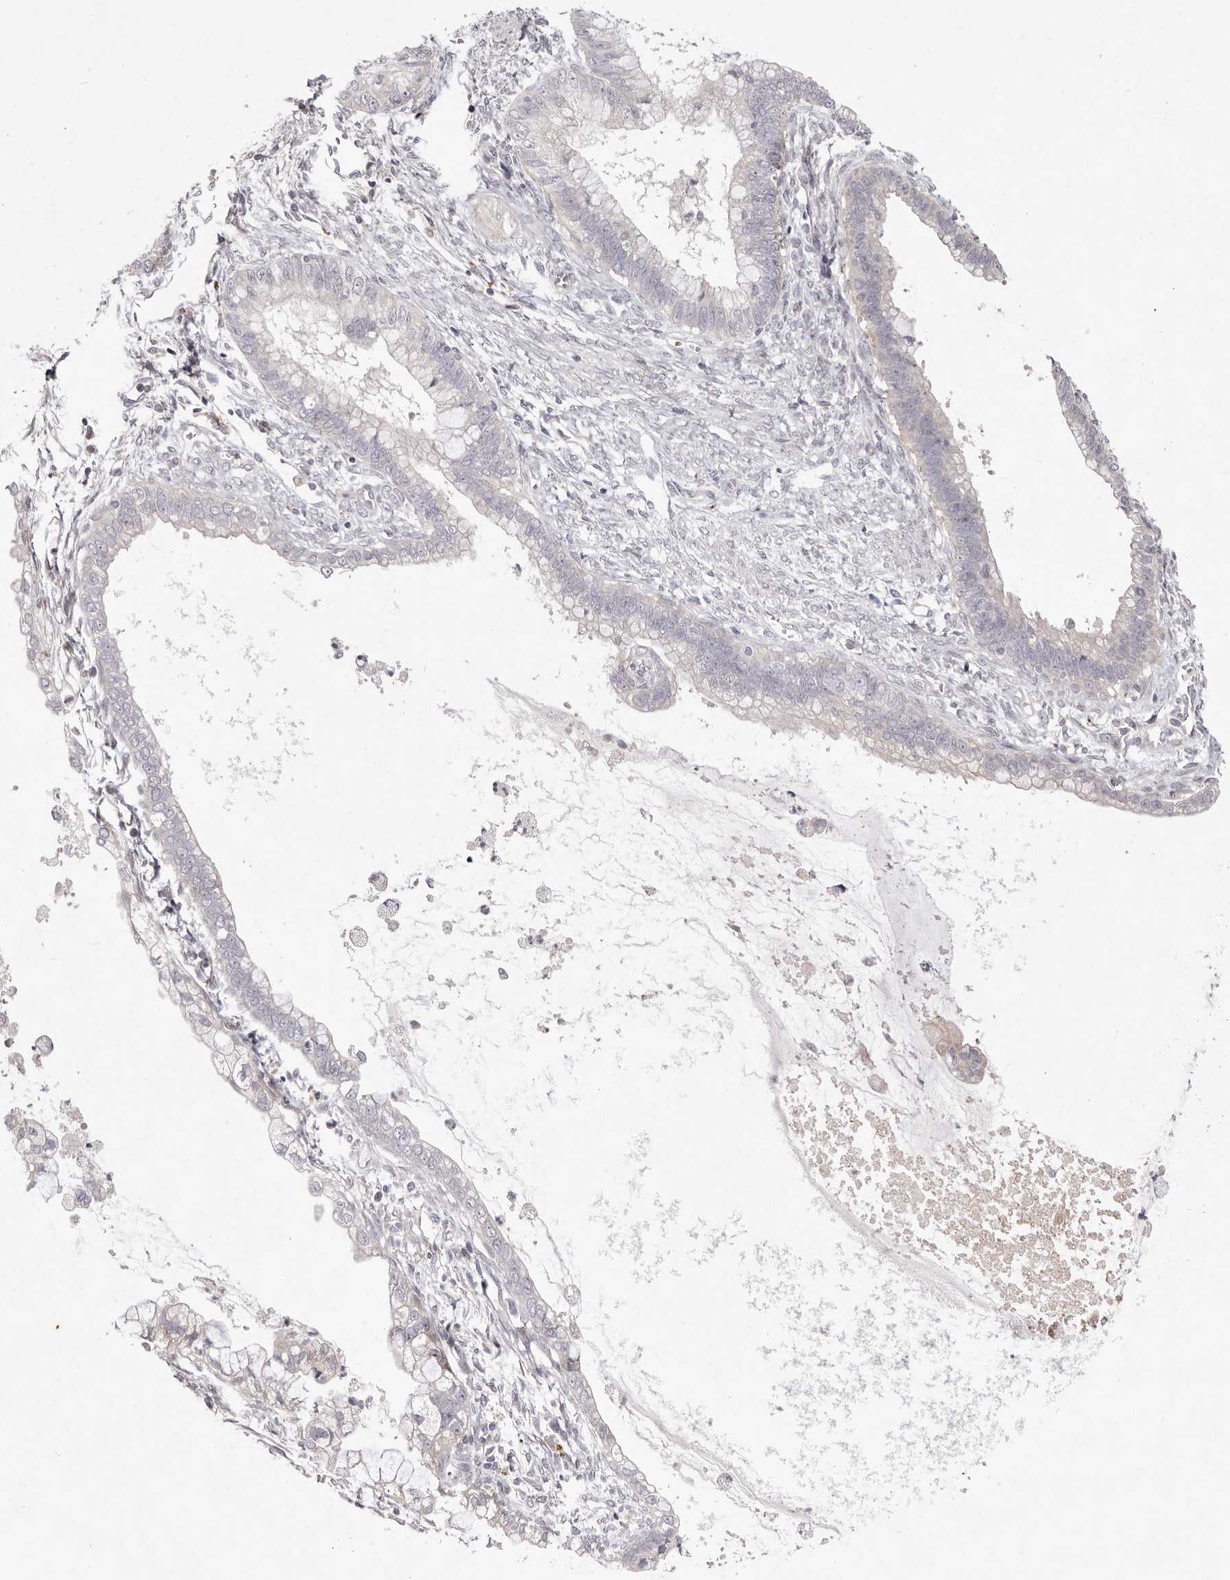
{"staining": {"intensity": "negative", "quantity": "none", "location": "none"}, "tissue": "cervical cancer", "cell_type": "Tumor cells", "image_type": "cancer", "snomed": [{"axis": "morphology", "description": "Adenocarcinoma, NOS"}, {"axis": "topography", "description": "Cervix"}], "caption": "This image is of cervical cancer stained with IHC to label a protein in brown with the nuclei are counter-stained blue. There is no positivity in tumor cells. (Stains: DAB immunohistochemistry (IHC) with hematoxylin counter stain, Microscopy: brightfield microscopy at high magnification).", "gene": "GARNL3", "patient": {"sex": "female", "age": 44}}